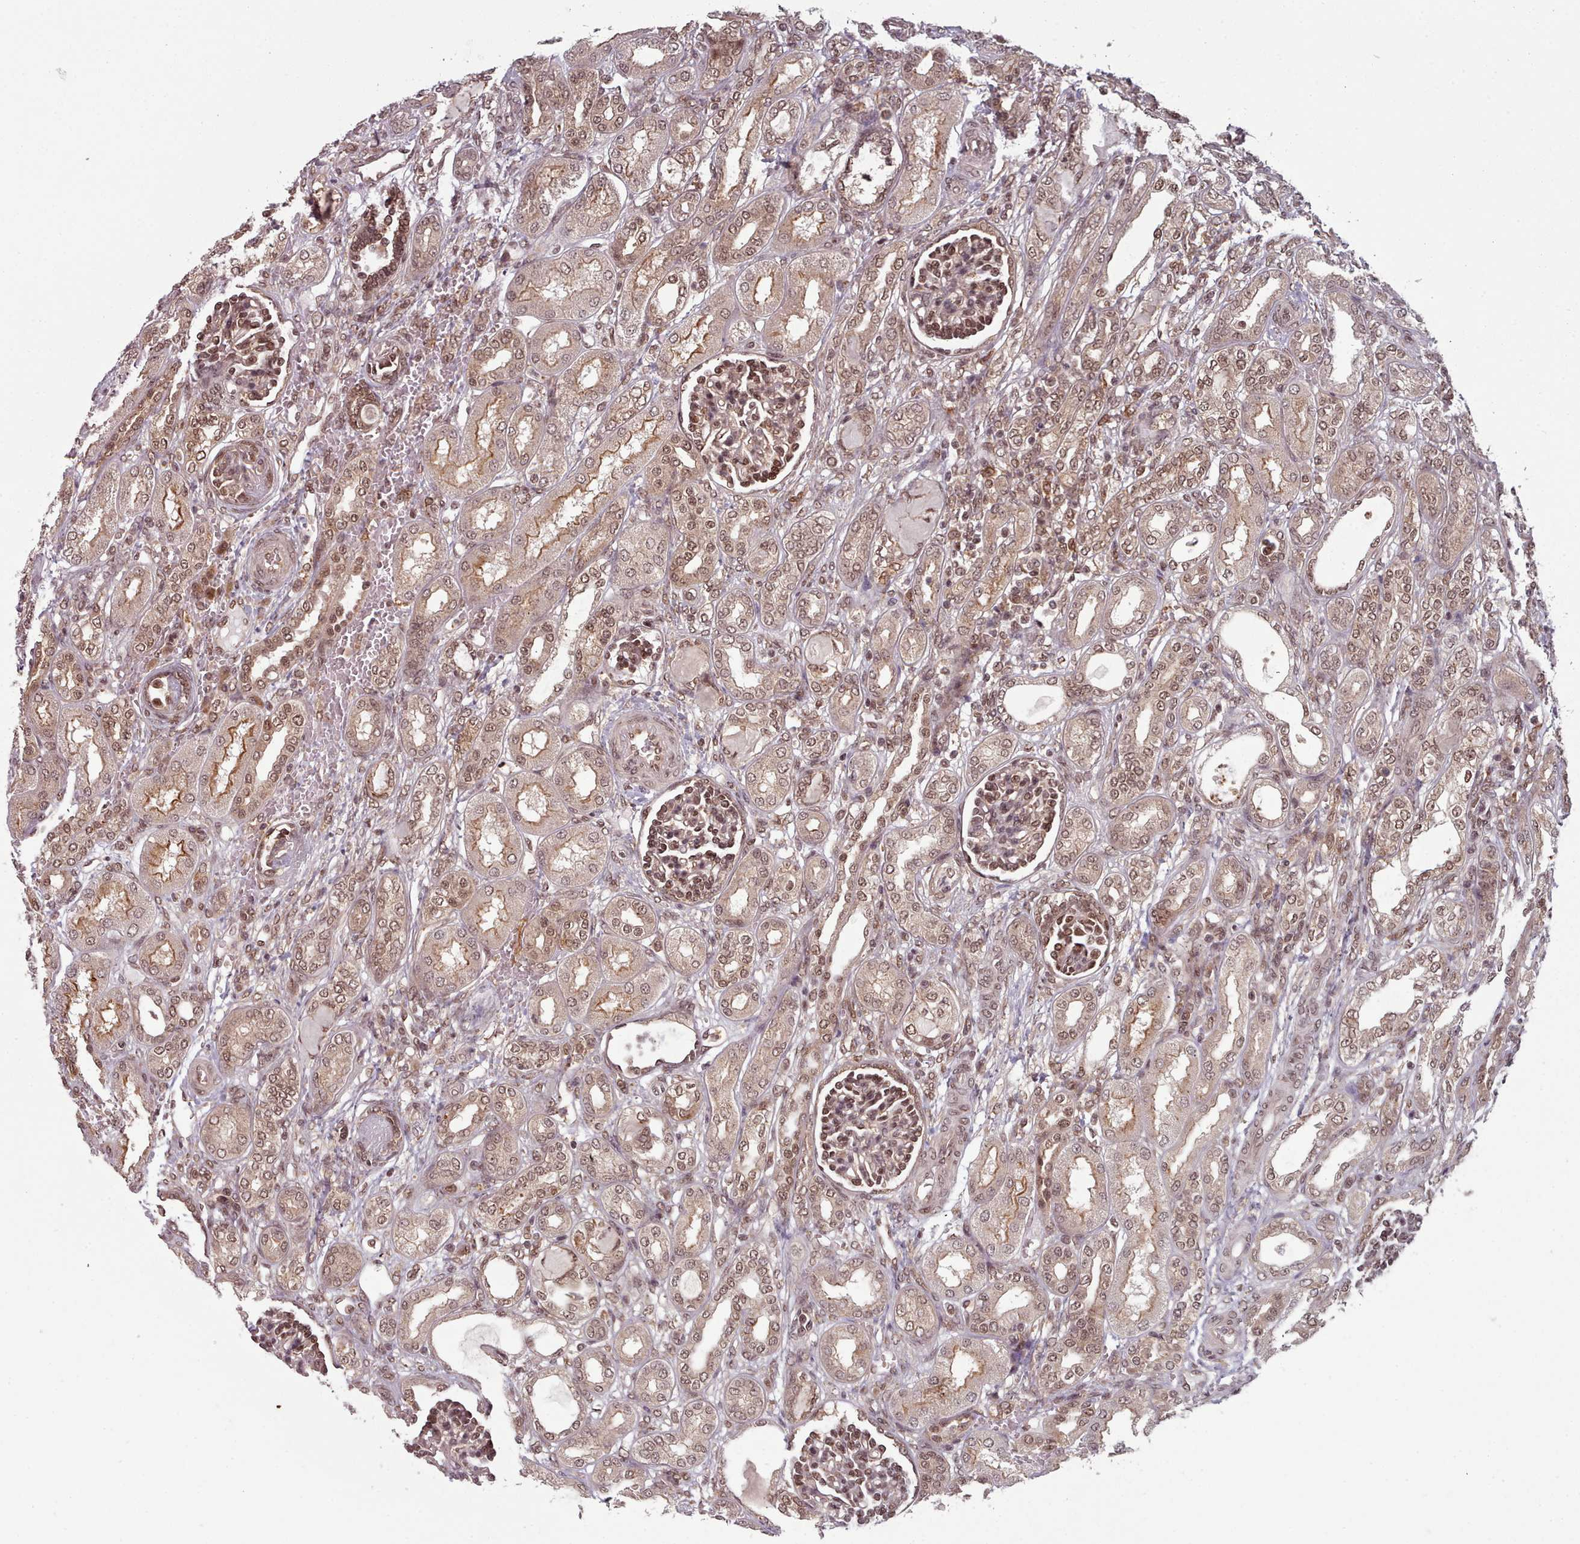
{"staining": {"intensity": "moderate", "quantity": ">75%", "location": "nuclear"}, "tissue": "kidney", "cell_type": "Cells in glomeruli", "image_type": "normal", "snomed": [{"axis": "morphology", "description": "Normal tissue, NOS"}, {"axis": "morphology", "description": "Neoplasm, malignant, NOS"}, {"axis": "topography", "description": "Kidney"}], "caption": "Immunohistochemistry staining of unremarkable kidney, which shows medium levels of moderate nuclear staining in about >75% of cells in glomeruli indicating moderate nuclear protein expression. The staining was performed using DAB (brown) for protein detection and nuclei were counterstained in hematoxylin (blue).", "gene": "DHX8", "patient": {"sex": "female", "age": 1}}